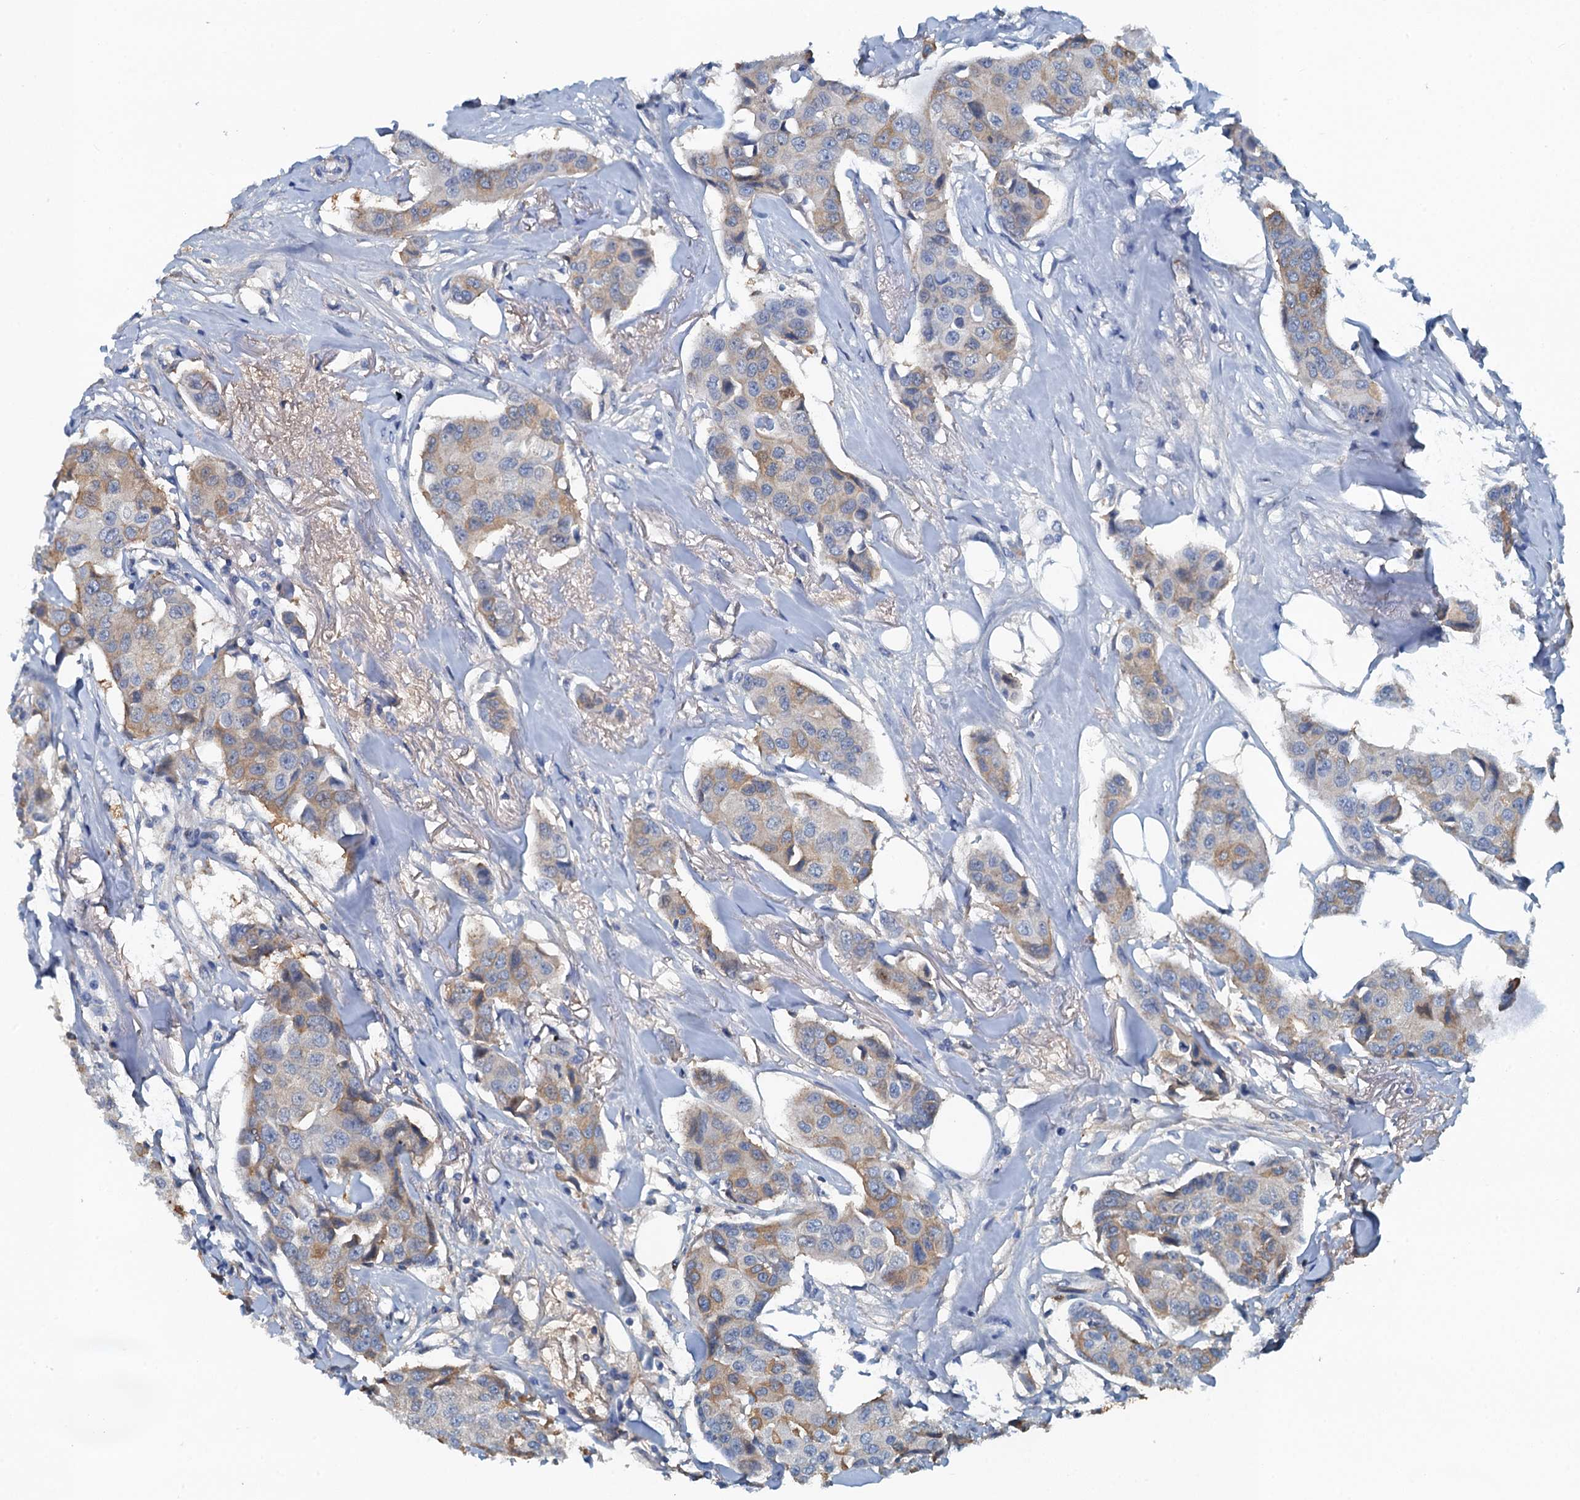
{"staining": {"intensity": "moderate", "quantity": "<25%", "location": "cytoplasmic/membranous"}, "tissue": "breast cancer", "cell_type": "Tumor cells", "image_type": "cancer", "snomed": [{"axis": "morphology", "description": "Duct carcinoma"}, {"axis": "topography", "description": "Breast"}], "caption": "Immunohistochemical staining of human infiltrating ductal carcinoma (breast) shows moderate cytoplasmic/membranous protein expression in approximately <25% of tumor cells.", "gene": "LSM14B", "patient": {"sex": "female", "age": 80}}